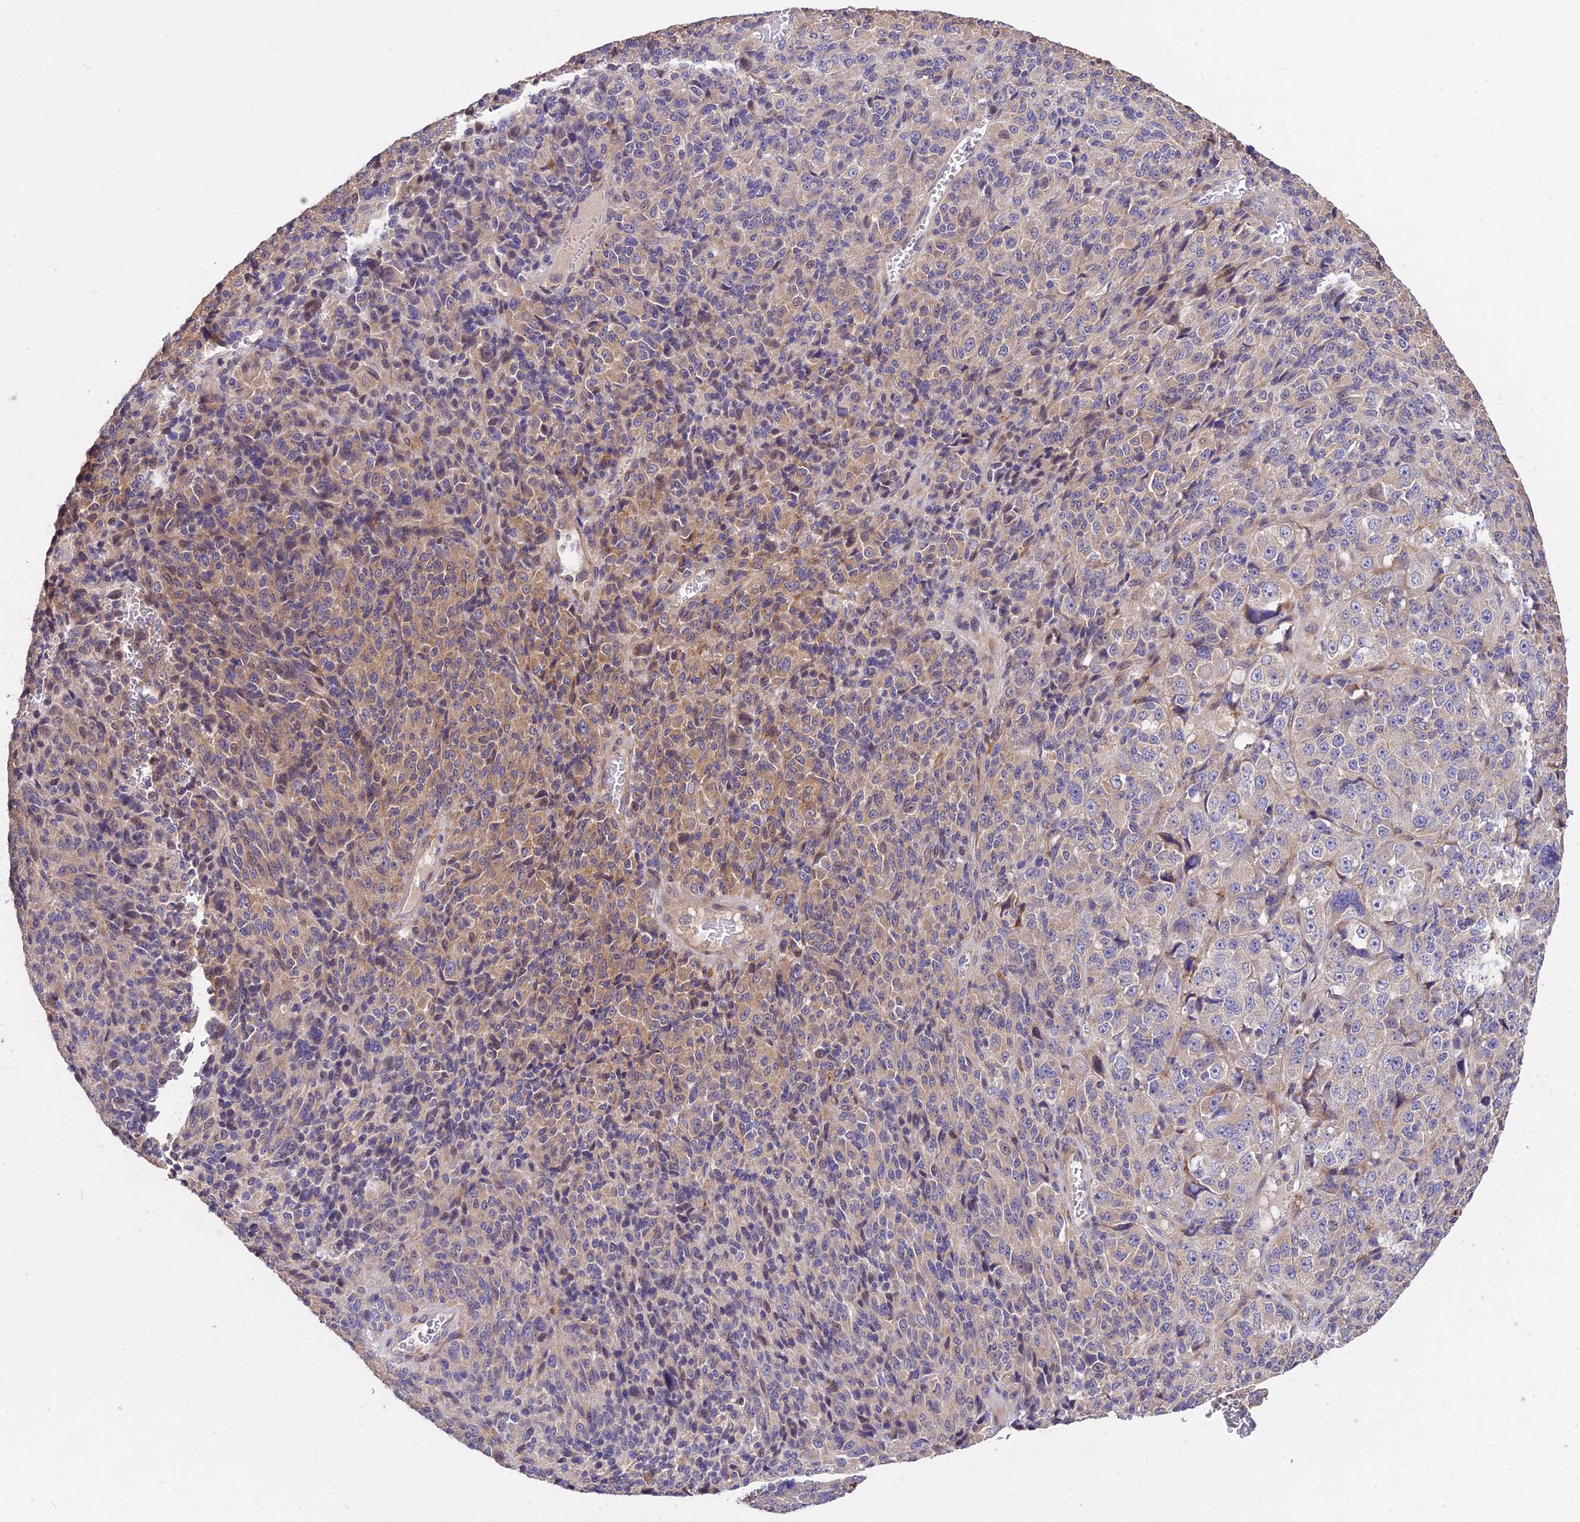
{"staining": {"intensity": "moderate", "quantity": "<25%", "location": "cytoplasmic/membranous"}, "tissue": "melanoma", "cell_type": "Tumor cells", "image_type": "cancer", "snomed": [{"axis": "morphology", "description": "Malignant melanoma, Metastatic site"}, {"axis": "topography", "description": "Brain"}], "caption": "Melanoma tissue displays moderate cytoplasmic/membranous staining in approximately <25% of tumor cells Nuclei are stained in blue.", "gene": "ROCK1", "patient": {"sex": "female", "age": 56}}